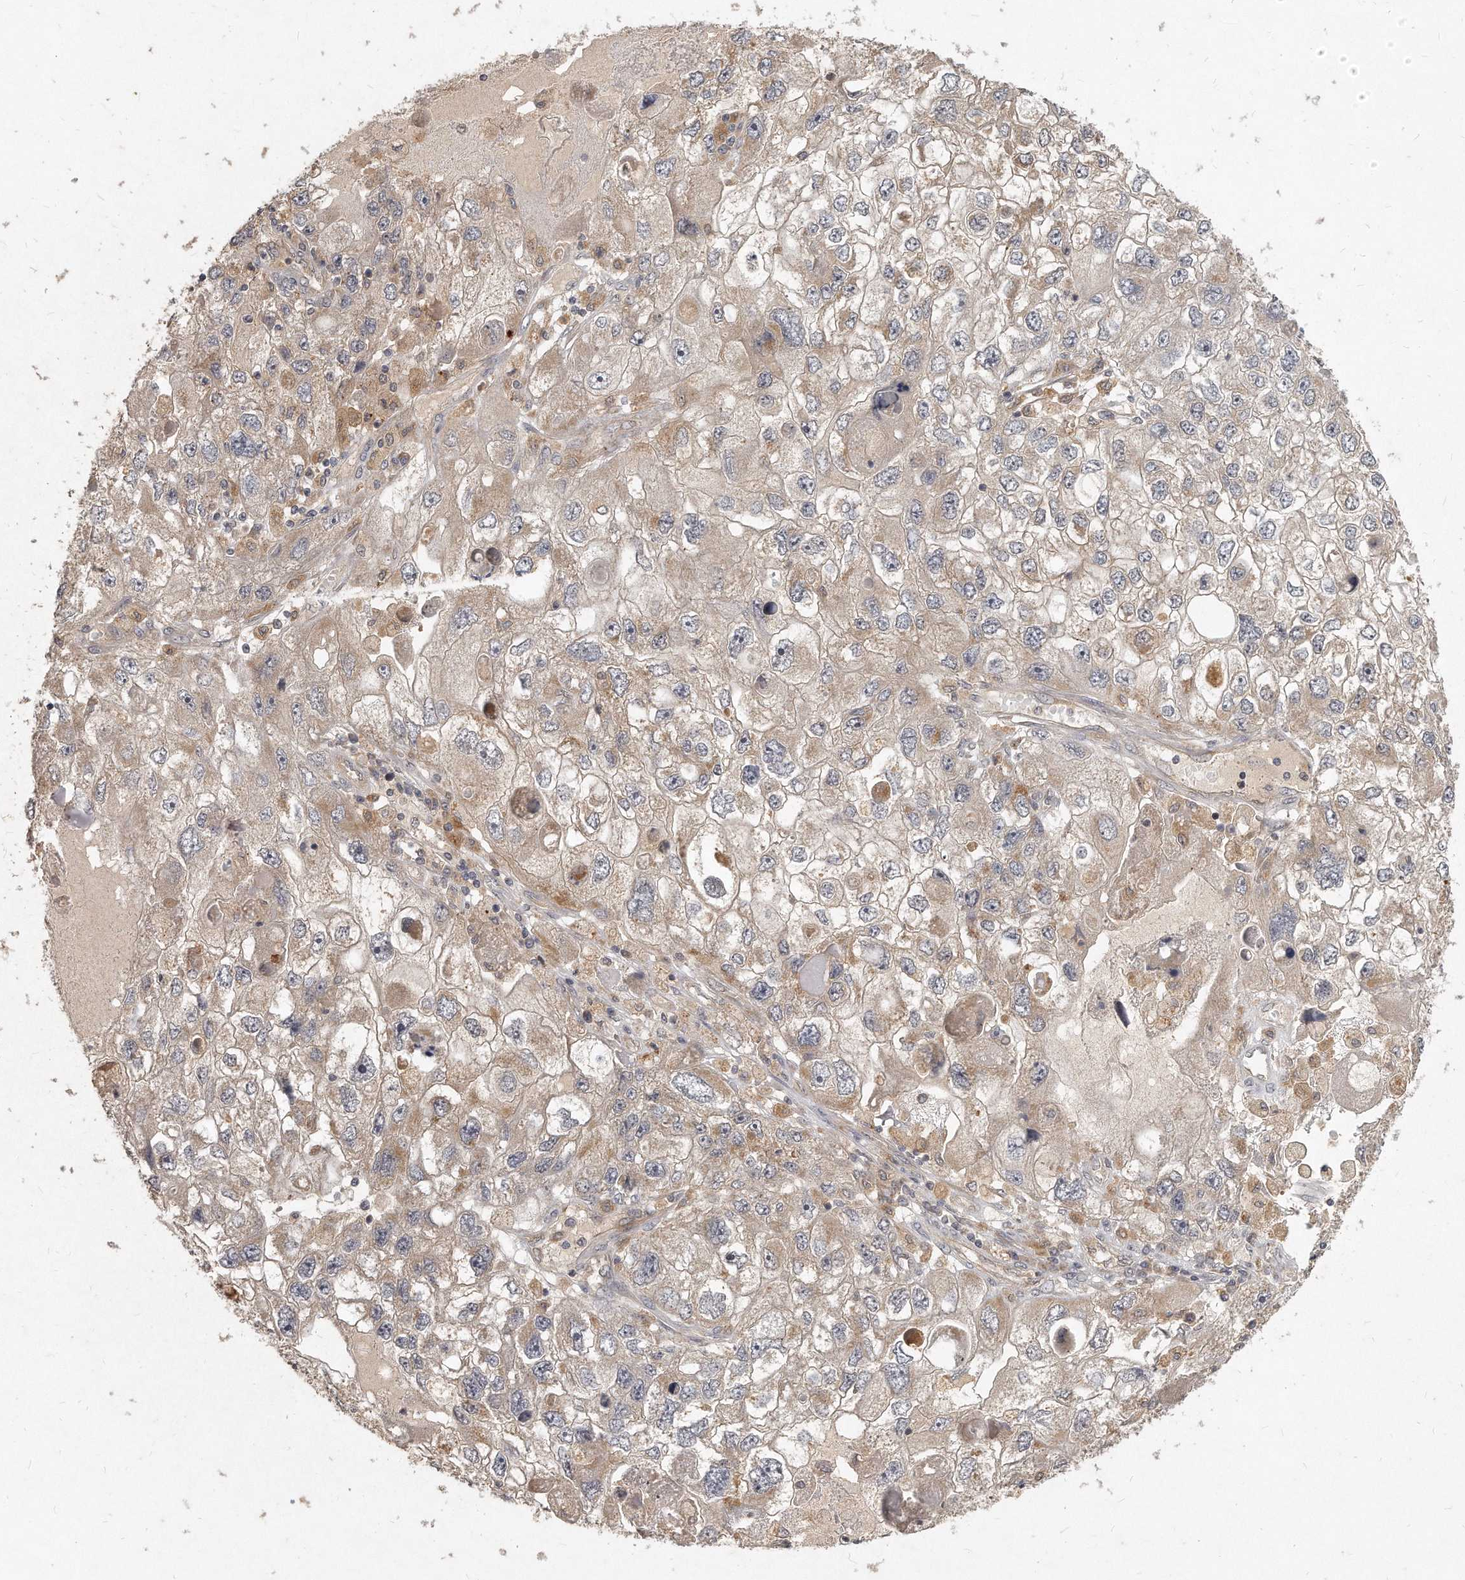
{"staining": {"intensity": "moderate", "quantity": "<25%", "location": "cytoplasmic/membranous"}, "tissue": "endometrial cancer", "cell_type": "Tumor cells", "image_type": "cancer", "snomed": [{"axis": "morphology", "description": "Adenocarcinoma, NOS"}, {"axis": "topography", "description": "Endometrium"}], "caption": "A brown stain shows moderate cytoplasmic/membranous staining of a protein in endometrial adenocarcinoma tumor cells.", "gene": "LGALS8", "patient": {"sex": "female", "age": 49}}